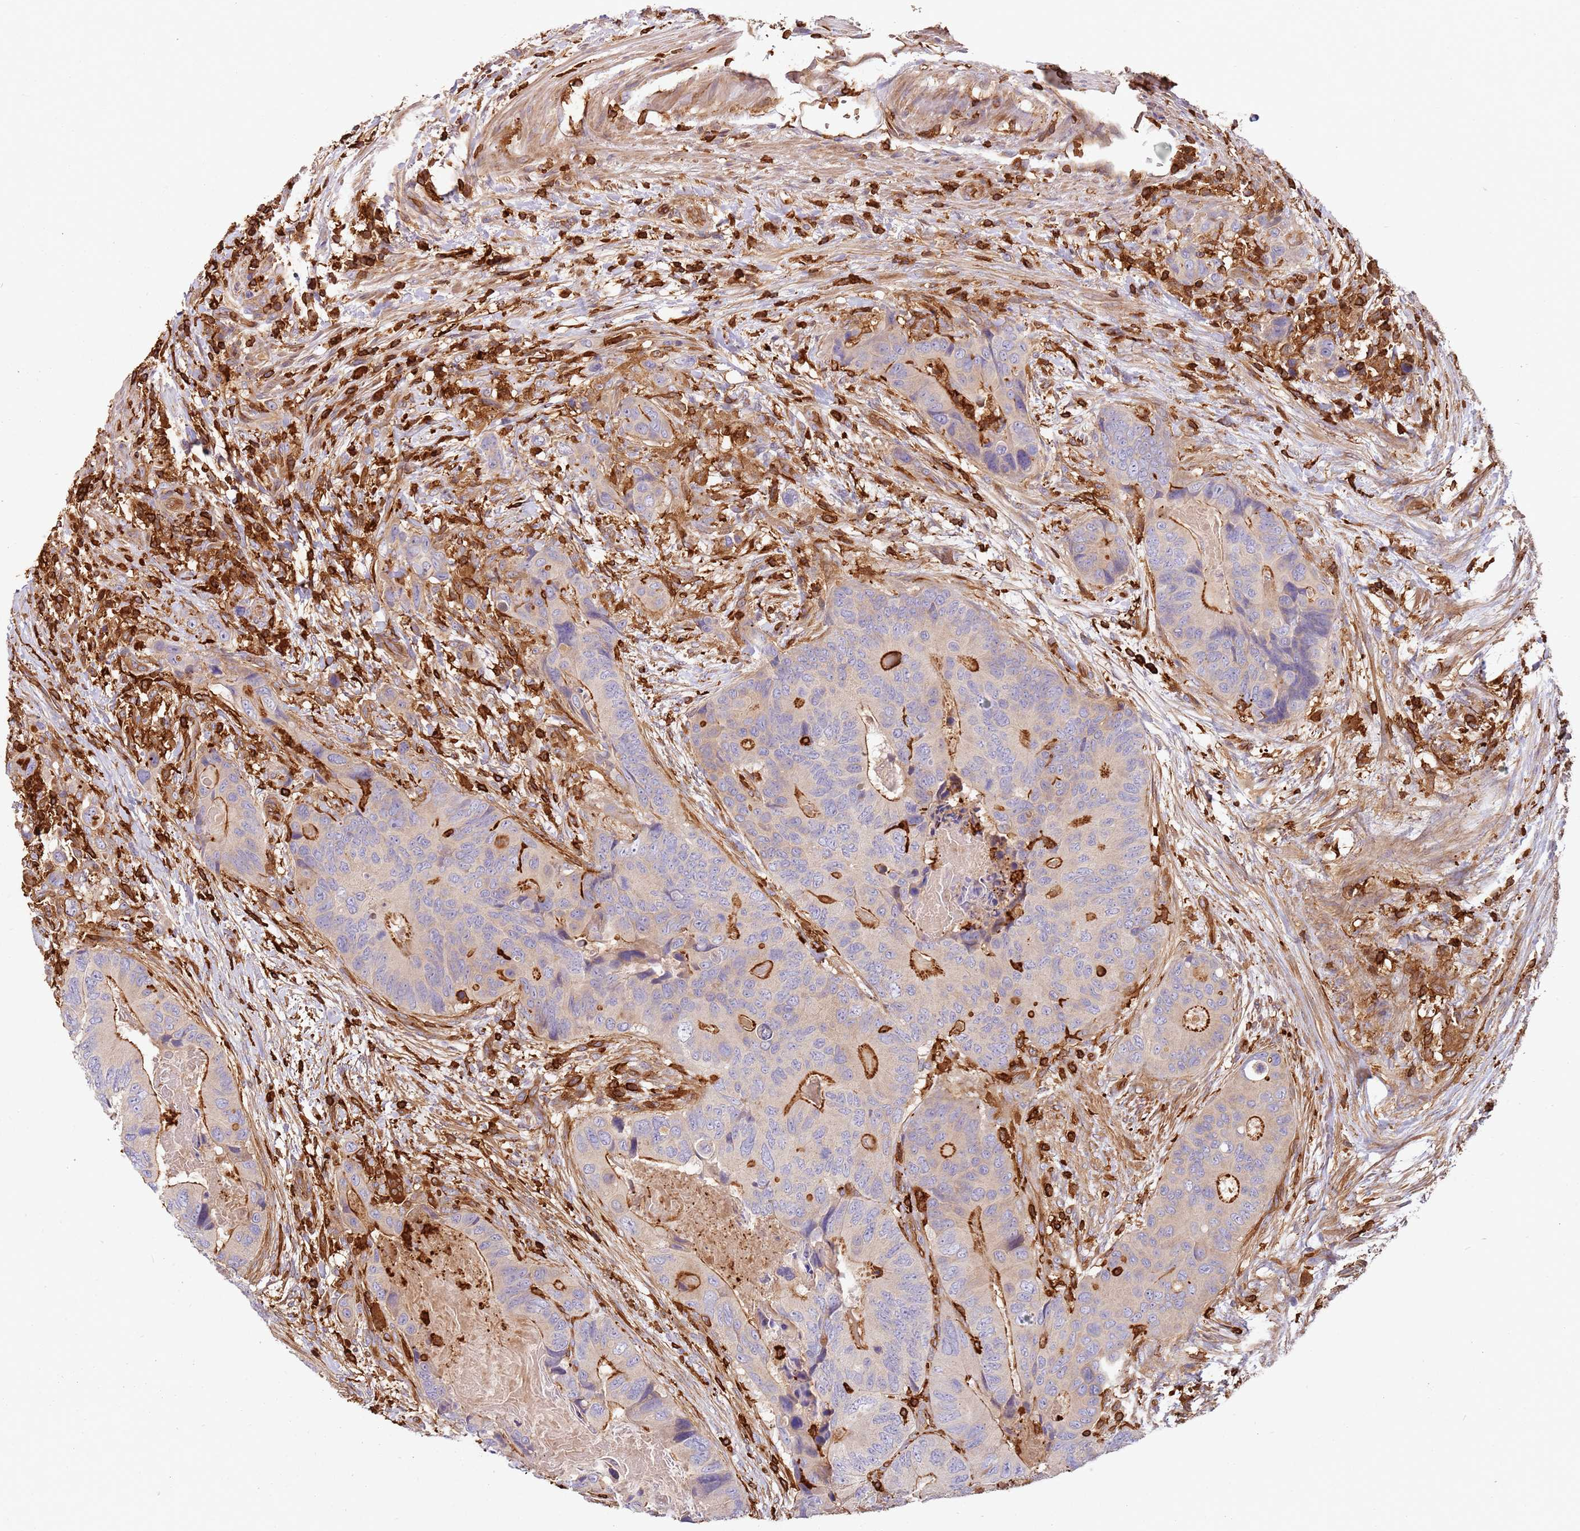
{"staining": {"intensity": "strong", "quantity": "<25%", "location": "cytoplasmic/membranous"}, "tissue": "colorectal cancer", "cell_type": "Tumor cells", "image_type": "cancer", "snomed": [{"axis": "morphology", "description": "Adenocarcinoma, NOS"}, {"axis": "topography", "description": "Colon"}], "caption": "High-magnification brightfield microscopy of adenocarcinoma (colorectal) stained with DAB (brown) and counterstained with hematoxylin (blue). tumor cells exhibit strong cytoplasmic/membranous positivity is seen in approximately<25% of cells.", "gene": "OR6P1", "patient": {"sex": "male", "age": 84}}